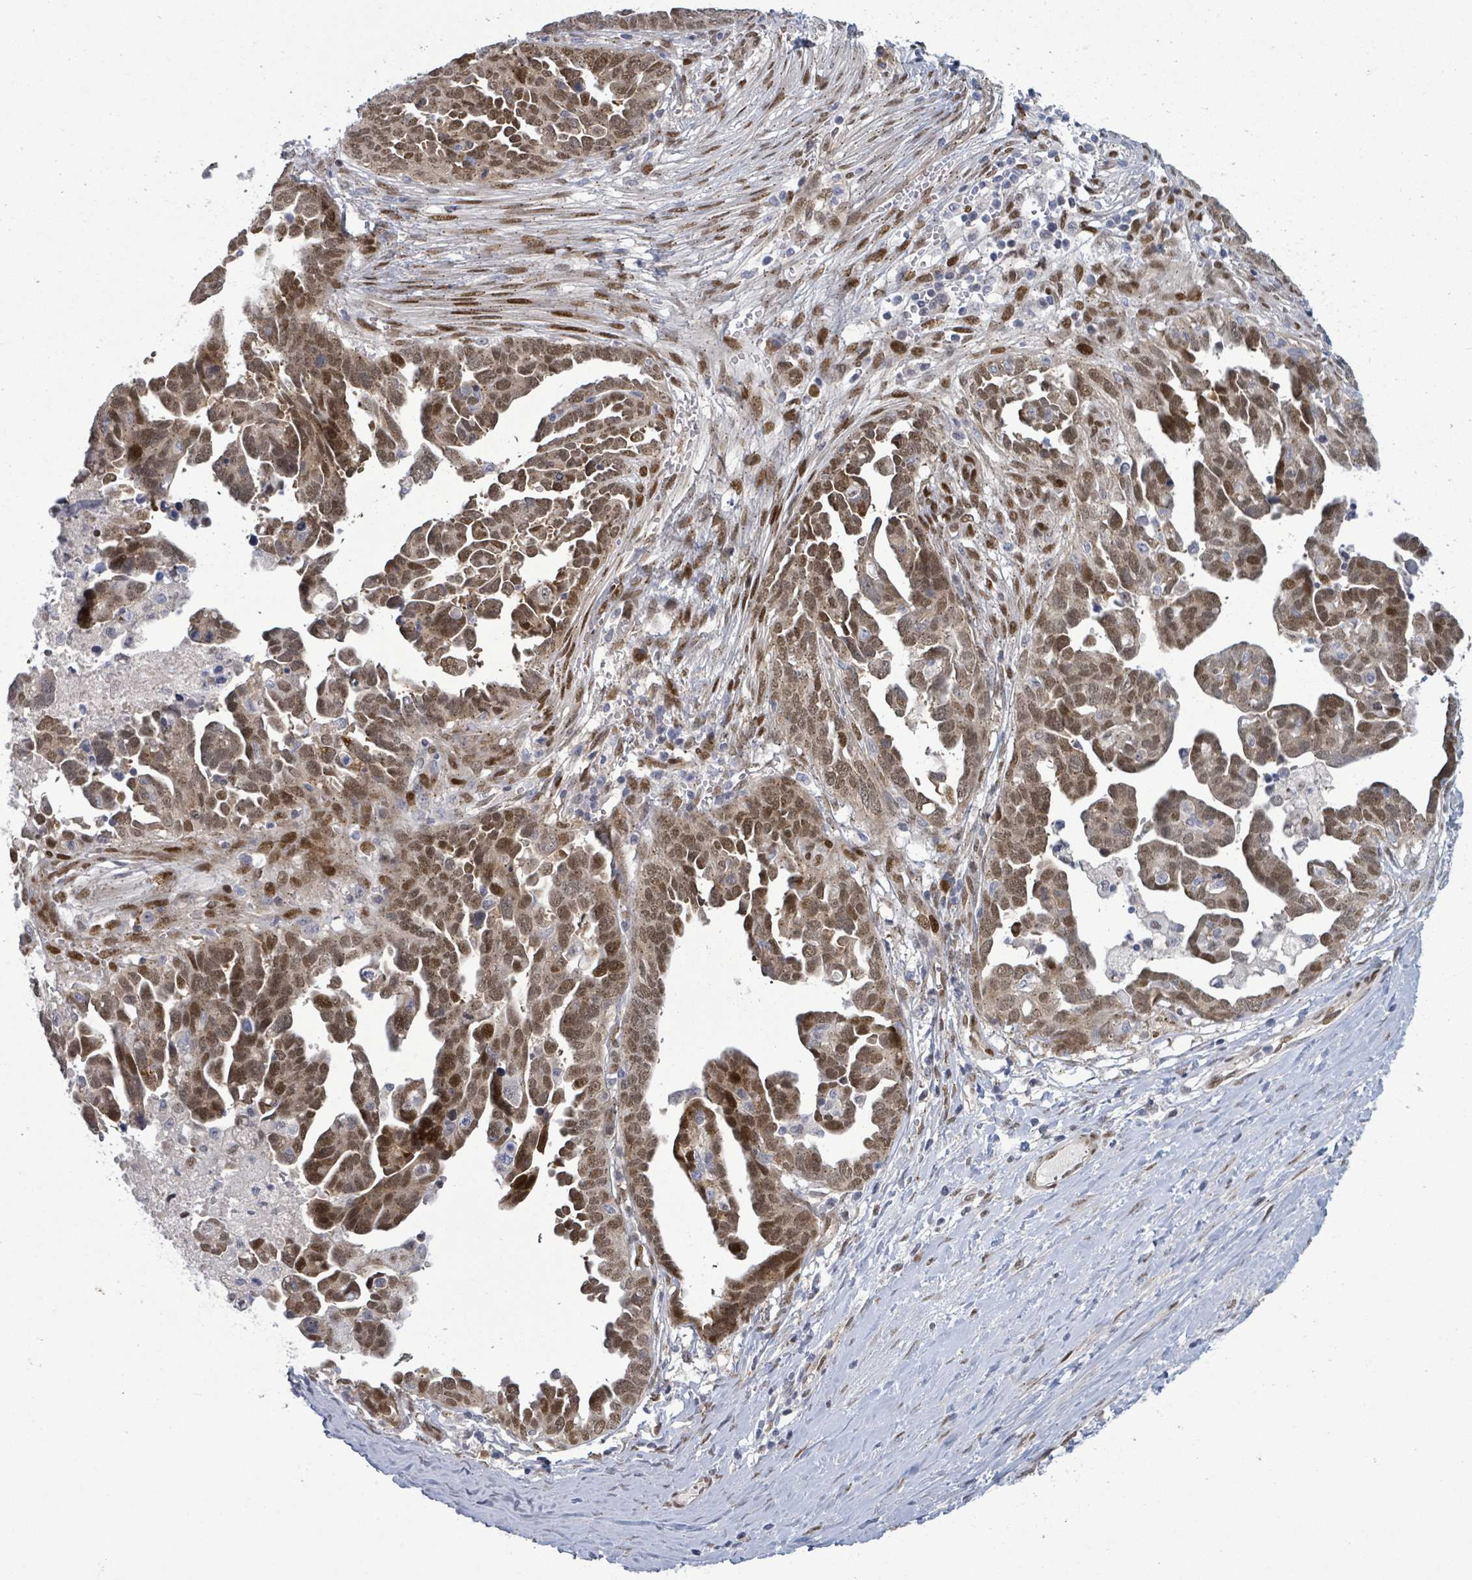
{"staining": {"intensity": "moderate", "quantity": ">75%", "location": "cytoplasmic/membranous,nuclear"}, "tissue": "ovarian cancer", "cell_type": "Tumor cells", "image_type": "cancer", "snomed": [{"axis": "morphology", "description": "Cystadenocarcinoma, serous, NOS"}, {"axis": "topography", "description": "Ovary"}], "caption": "Protein expression analysis of ovarian cancer (serous cystadenocarcinoma) exhibits moderate cytoplasmic/membranous and nuclear staining in about >75% of tumor cells.", "gene": "TUSC1", "patient": {"sex": "female", "age": 54}}